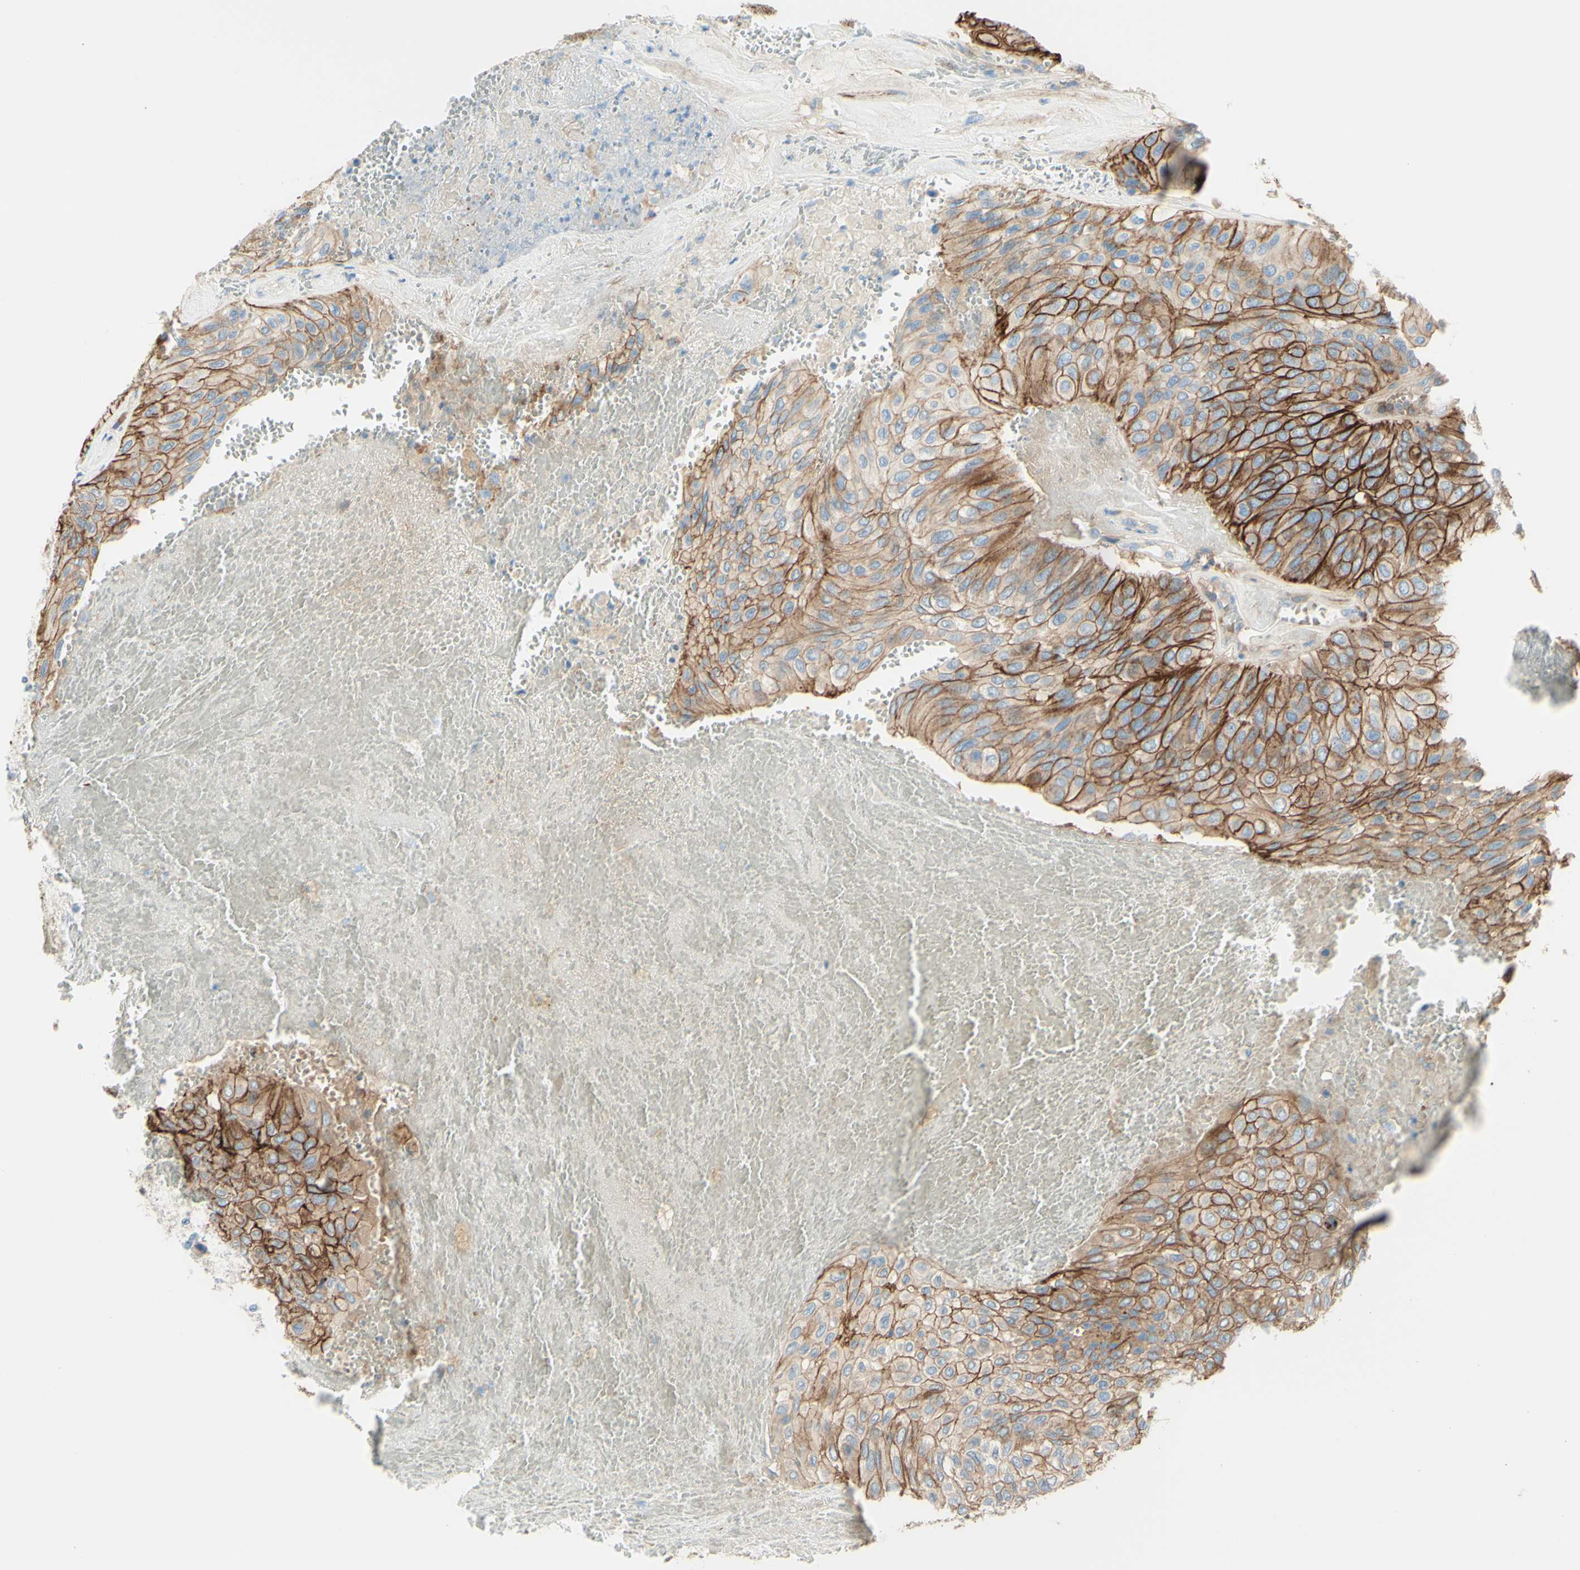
{"staining": {"intensity": "strong", "quantity": "25%-75%", "location": "cytoplasmic/membranous"}, "tissue": "urothelial cancer", "cell_type": "Tumor cells", "image_type": "cancer", "snomed": [{"axis": "morphology", "description": "Urothelial carcinoma, High grade"}, {"axis": "topography", "description": "Urinary bladder"}], "caption": "Tumor cells reveal strong cytoplasmic/membranous staining in about 25%-75% of cells in urothelial cancer.", "gene": "ALCAM", "patient": {"sex": "male", "age": 66}}